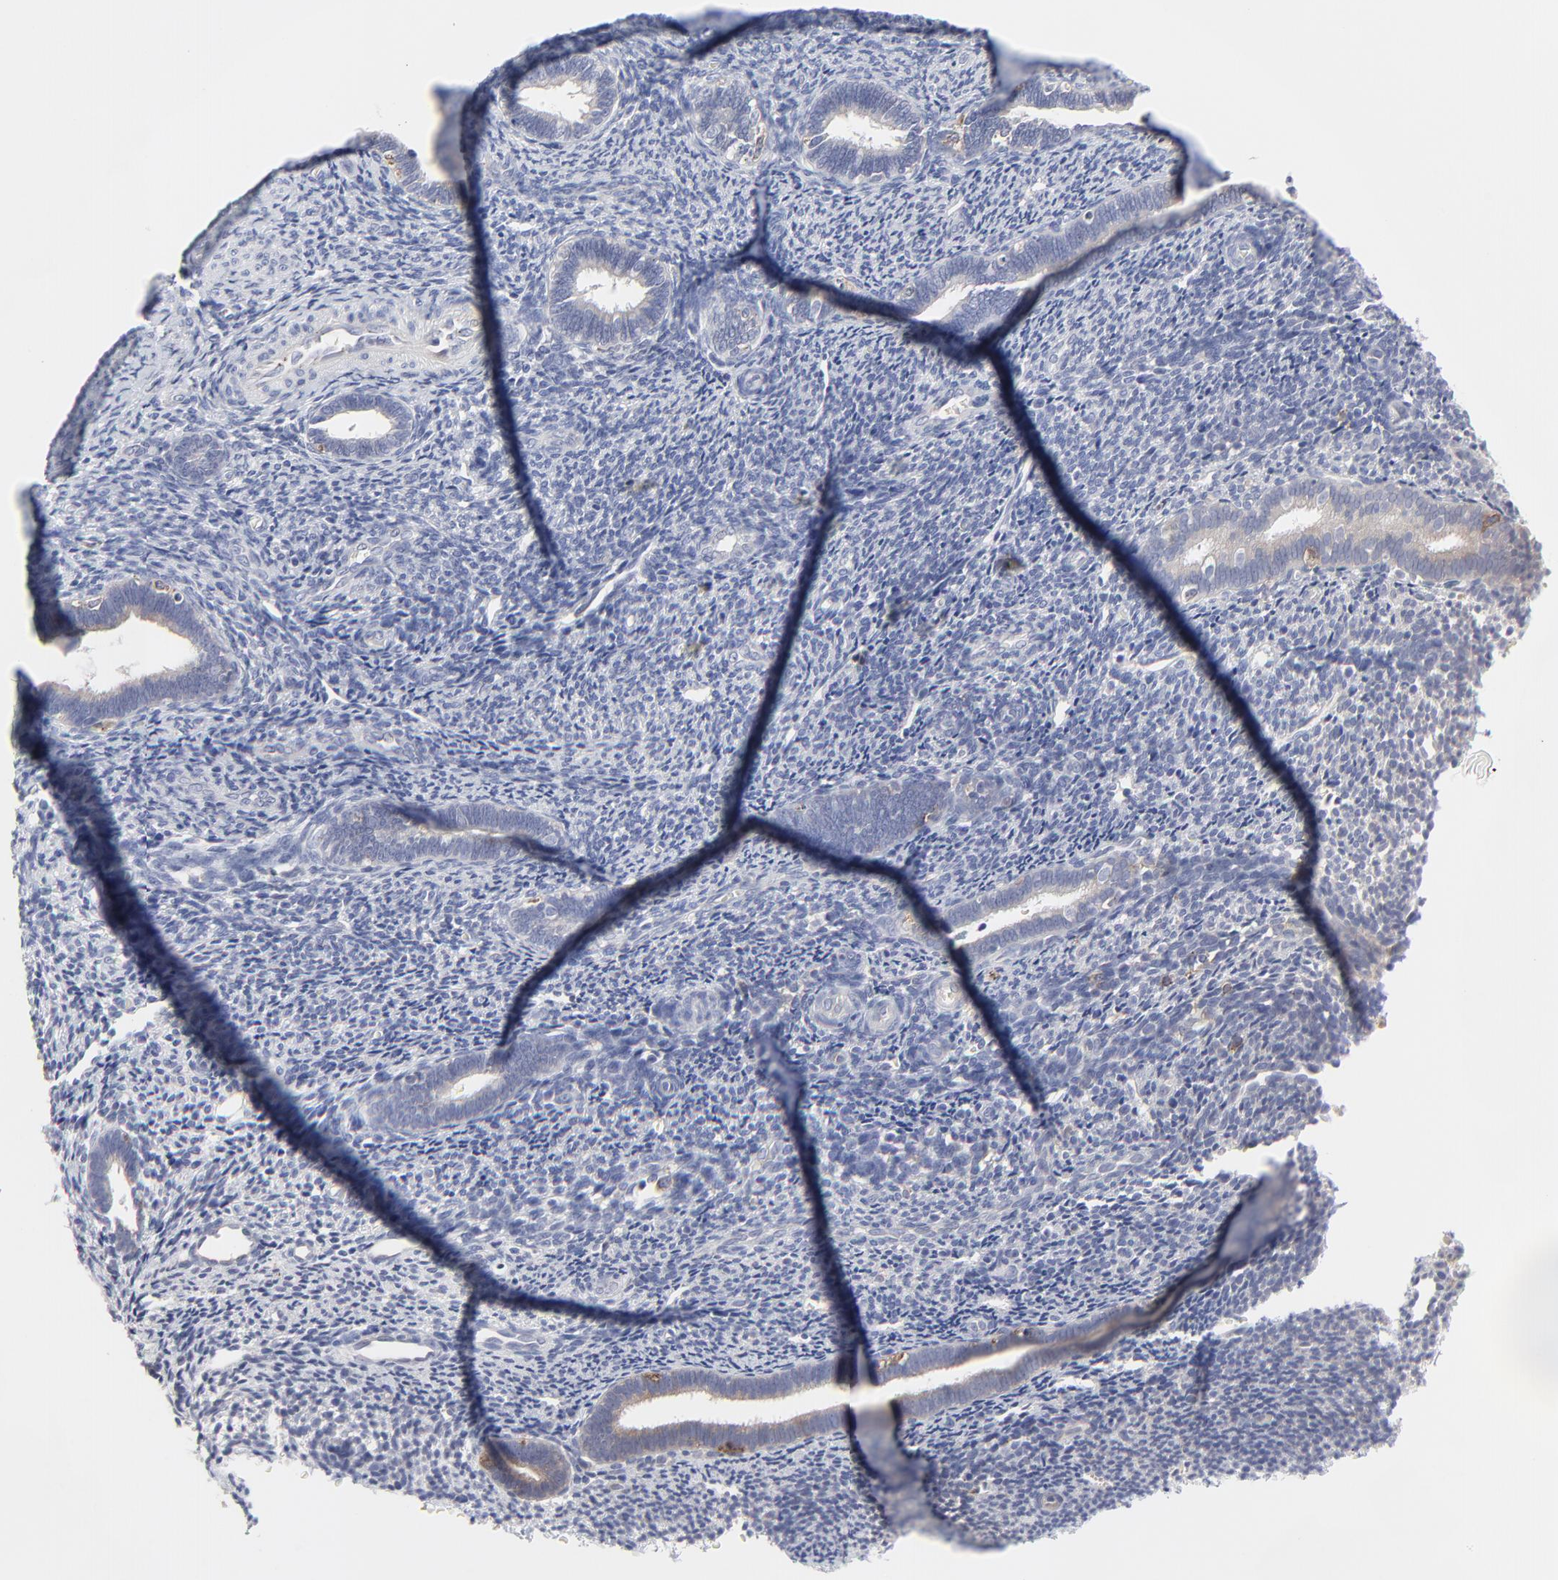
{"staining": {"intensity": "negative", "quantity": "none", "location": "none"}, "tissue": "endometrium", "cell_type": "Cells in endometrial stroma", "image_type": "normal", "snomed": [{"axis": "morphology", "description": "Normal tissue, NOS"}, {"axis": "topography", "description": "Endometrium"}], "caption": "Protein analysis of normal endometrium demonstrates no significant positivity in cells in endometrial stroma. Brightfield microscopy of IHC stained with DAB (3,3'-diaminobenzidine) (brown) and hematoxylin (blue), captured at high magnification.", "gene": "TRIM22", "patient": {"sex": "female", "age": 27}}